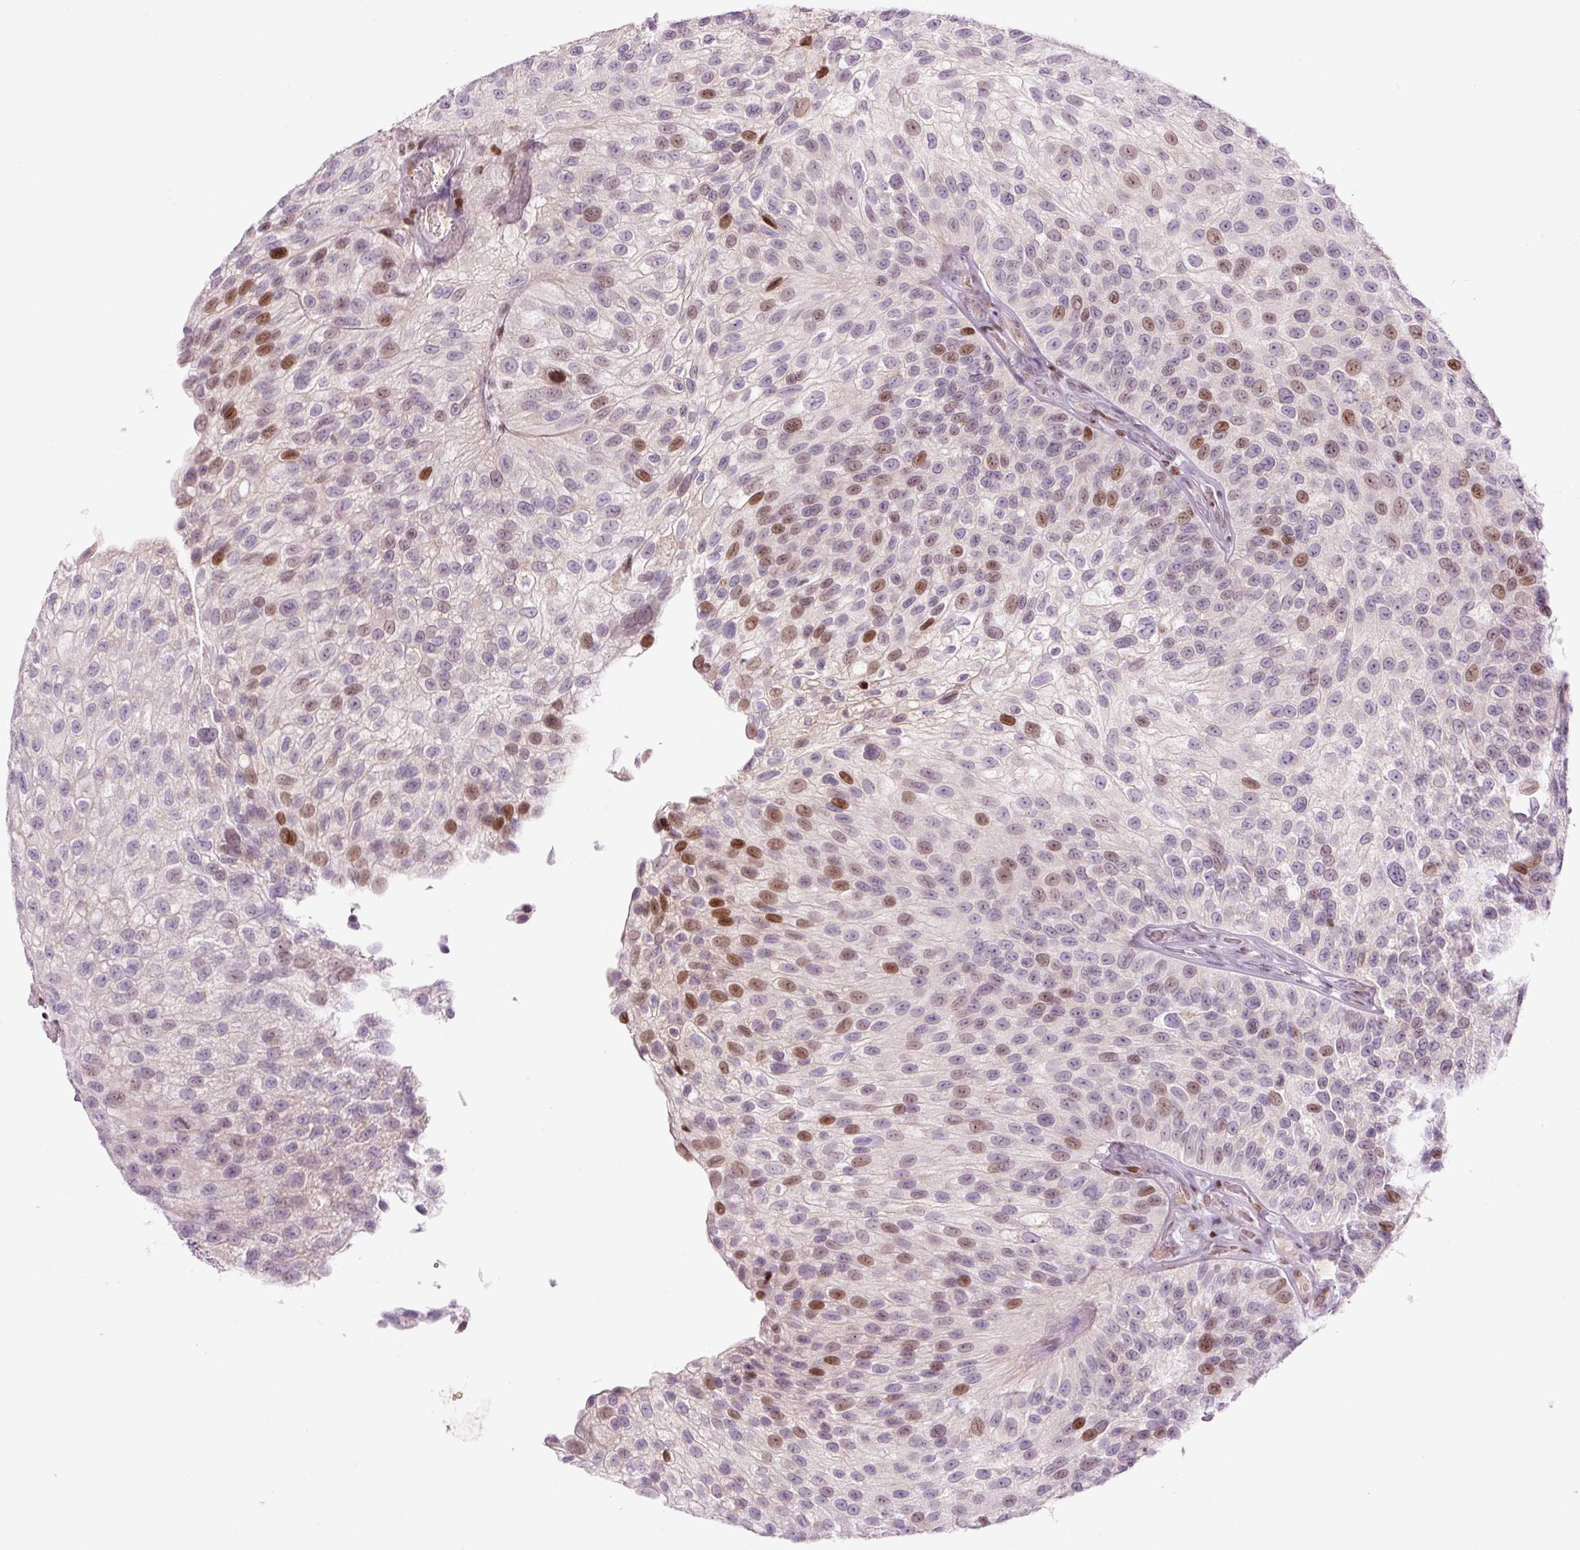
{"staining": {"intensity": "moderate", "quantity": "25%-75%", "location": "nuclear"}, "tissue": "urothelial cancer", "cell_type": "Tumor cells", "image_type": "cancer", "snomed": [{"axis": "morphology", "description": "Urothelial carcinoma, NOS"}, {"axis": "topography", "description": "Urinary bladder"}], "caption": "The histopathology image shows staining of urothelial cancer, revealing moderate nuclear protein expression (brown color) within tumor cells.", "gene": "TMEM177", "patient": {"sex": "male", "age": 87}}